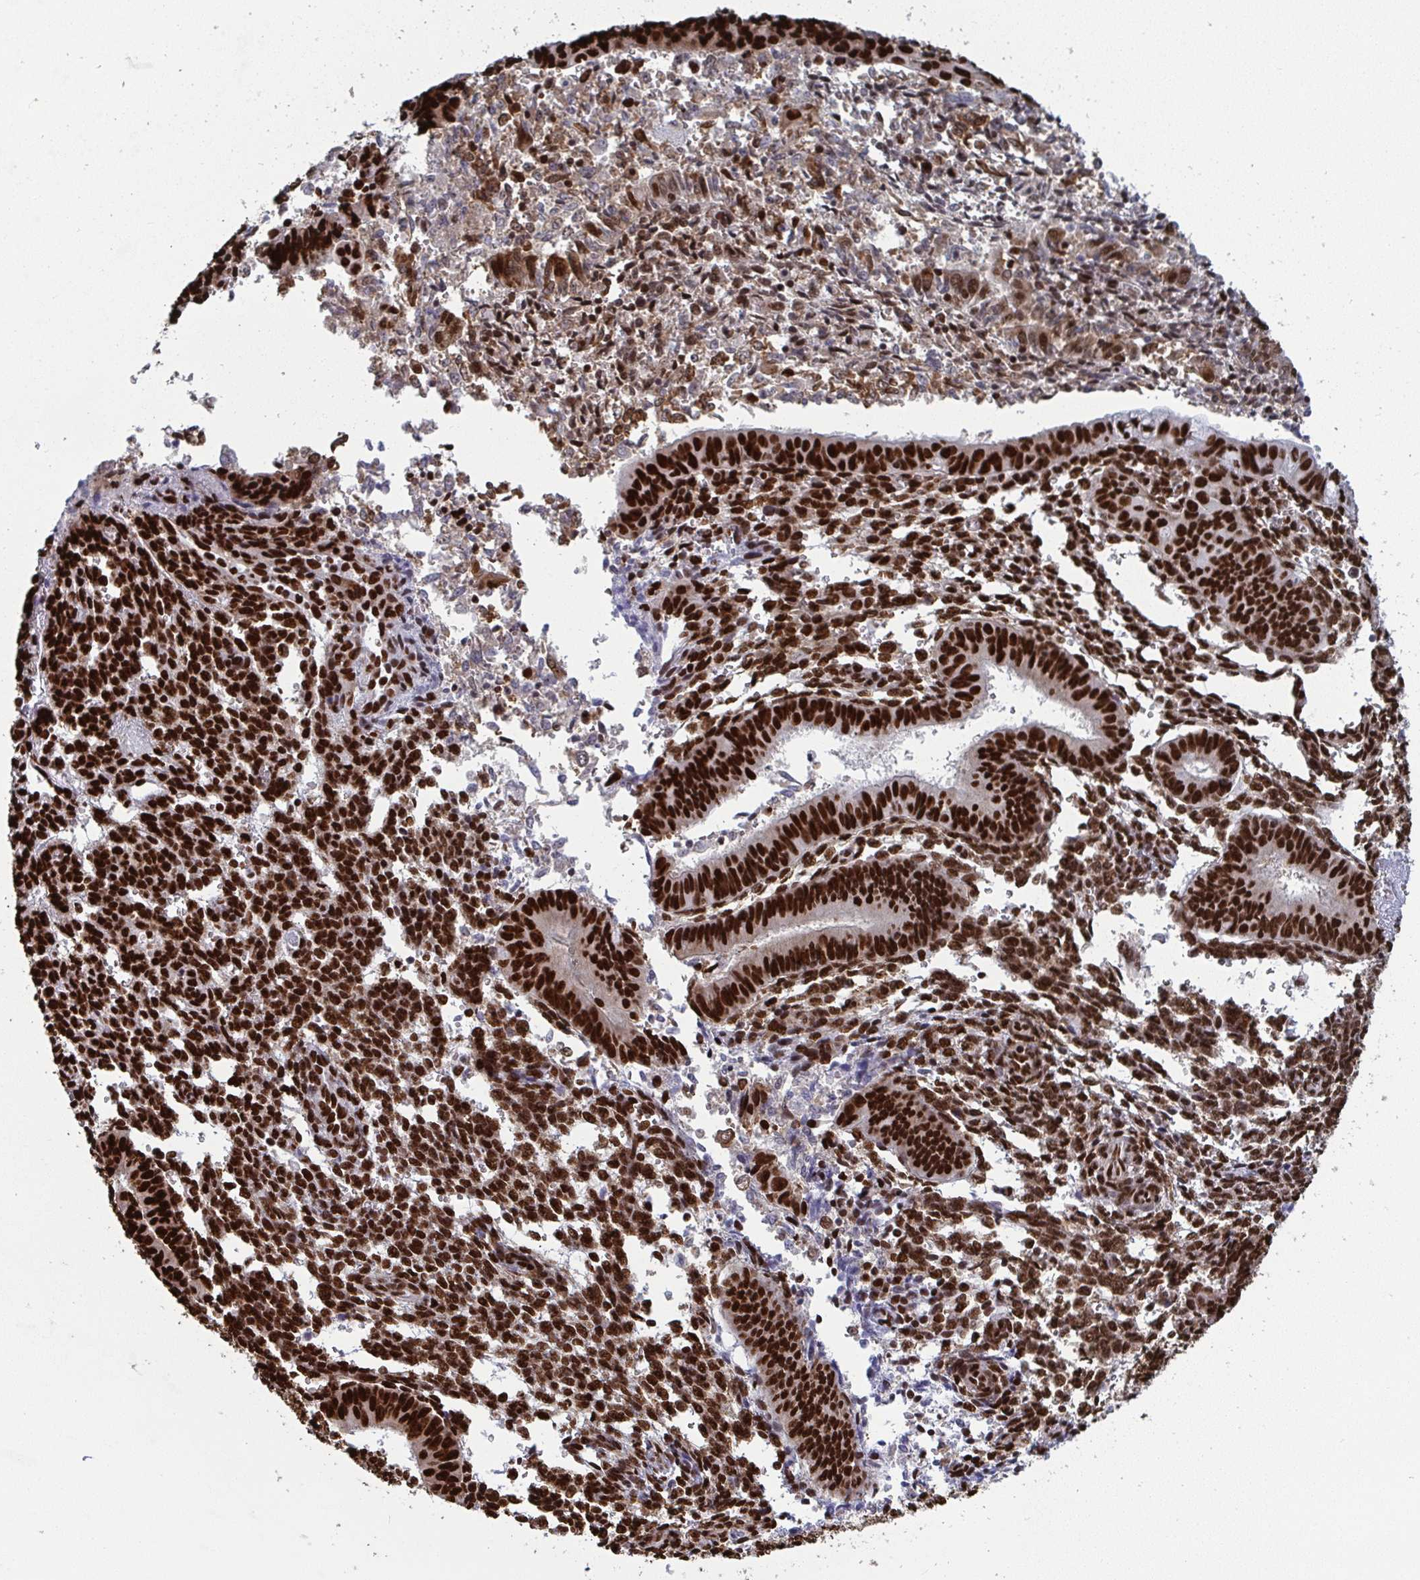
{"staining": {"intensity": "strong", "quantity": ">75%", "location": "nuclear"}, "tissue": "endometrial cancer", "cell_type": "Tumor cells", "image_type": "cancer", "snomed": [{"axis": "morphology", "description": "Adenocarcinoma, NOS"}, {"axis": "topography", "description": "Endometrium"}], "caption": "An IHC histopathology image of tumor tissue is shown. Protein staining in brown shows strong nuclear positivity in adenocarcinoma (endometrial) within tumor cells. (brown staining indicates protein expression, while blue staining denotes nuclei).", "gene": "GAR1", "patient": {"sex": "female", "age": 50}}